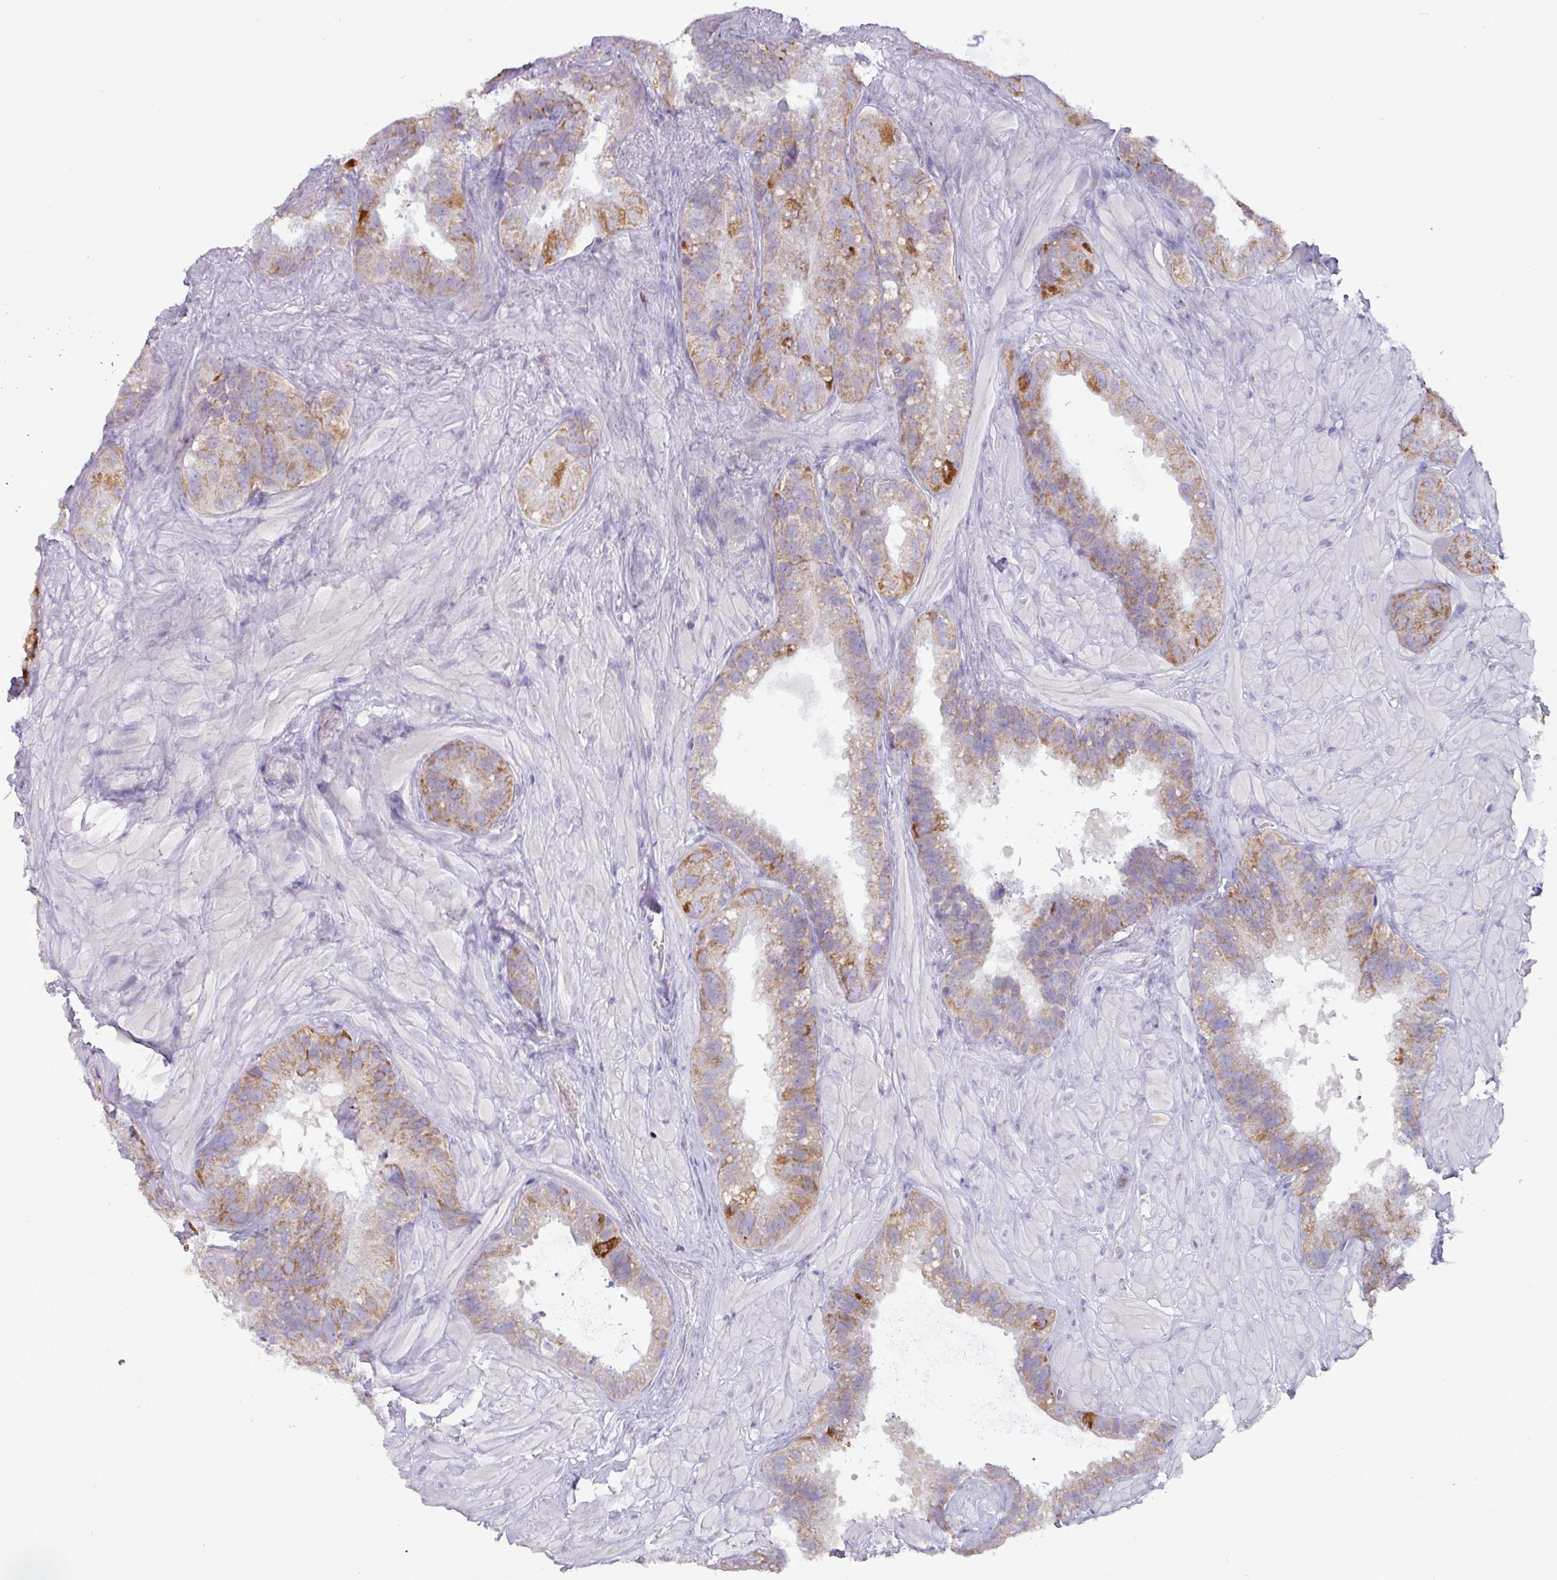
{"staining": {"intensity": "moderate", "quantity": "25%-75%", "location": "cytoplasmic/membranous"}, "tissue": "seminal vesicle", "cell_type": "Glandular cells", "image_type": "normal", "snomed": [{"axis": "morphology", "description": "Normal tissue, NOS"}, {"axis": "topography", "description": "Seminal veicle"}, {"axis": "topography", "description": "Peripheral nerve tissue"}], "caption": "IHC micrograph of unremarkable seminal vesicle: human seminal vesicle stained using immunohistochemistry (IHC) shows medium levels of moderate protein expression localized specifically in the cytoplasmic/membranous of glandular cells, appearing as a cytoplasmic/membranous brown color.", "gene": "TRAPPC1", "patient": {"sex": "male", "age": 76}}